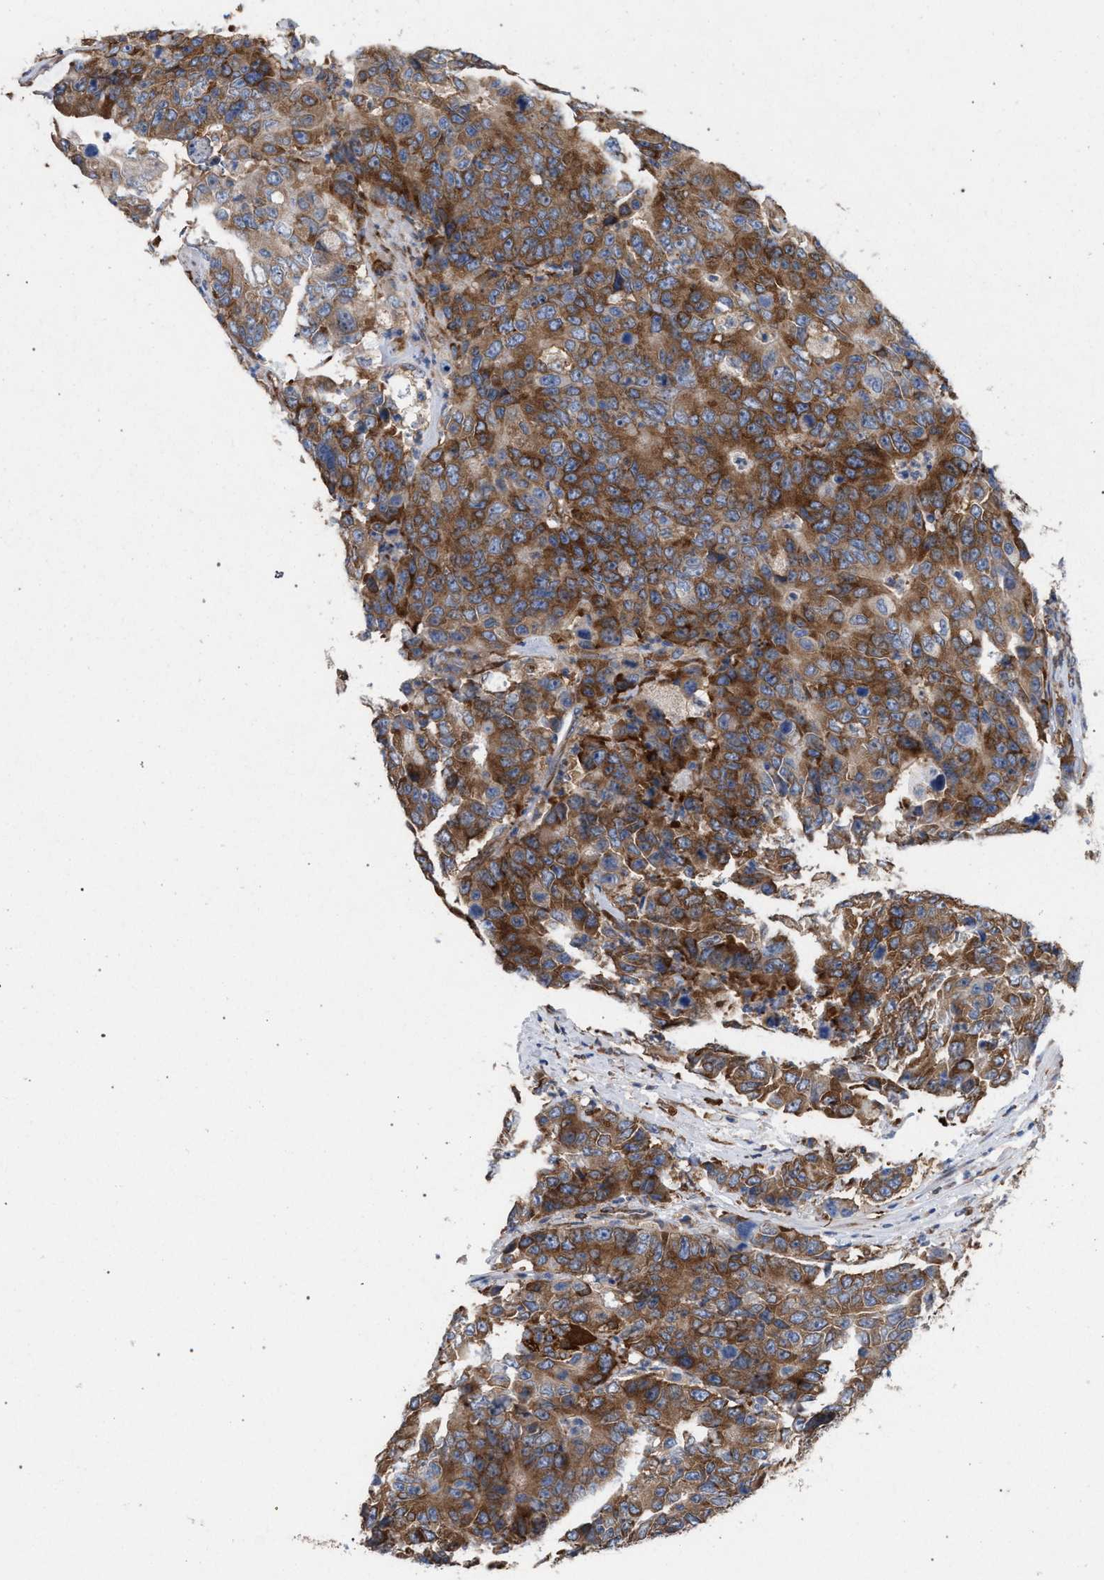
{"staining": {"intensity": "moderate", "quantity": ">75%", "location": "cytoplasmic/membranous"}, "tissue": "colorectal cancer", "cell_type": "Tumor cells", "image_type": "cancer", "snomed": [{"axis": "morphology", "description": "Adenocarcinoma, NOS"}, {"axis": "topography", "description": "Colon"}], "caption": "Immunohistochemical staining of colorectal cancer shows medium levels of moderate cytoplasmic/membranous protein expression in about >75% of tumor cells. (DAB IHC with brightfield microscopy, high magnification).", "gene": "CDR2L", "patient": {"sex": "female", "age": 86}}